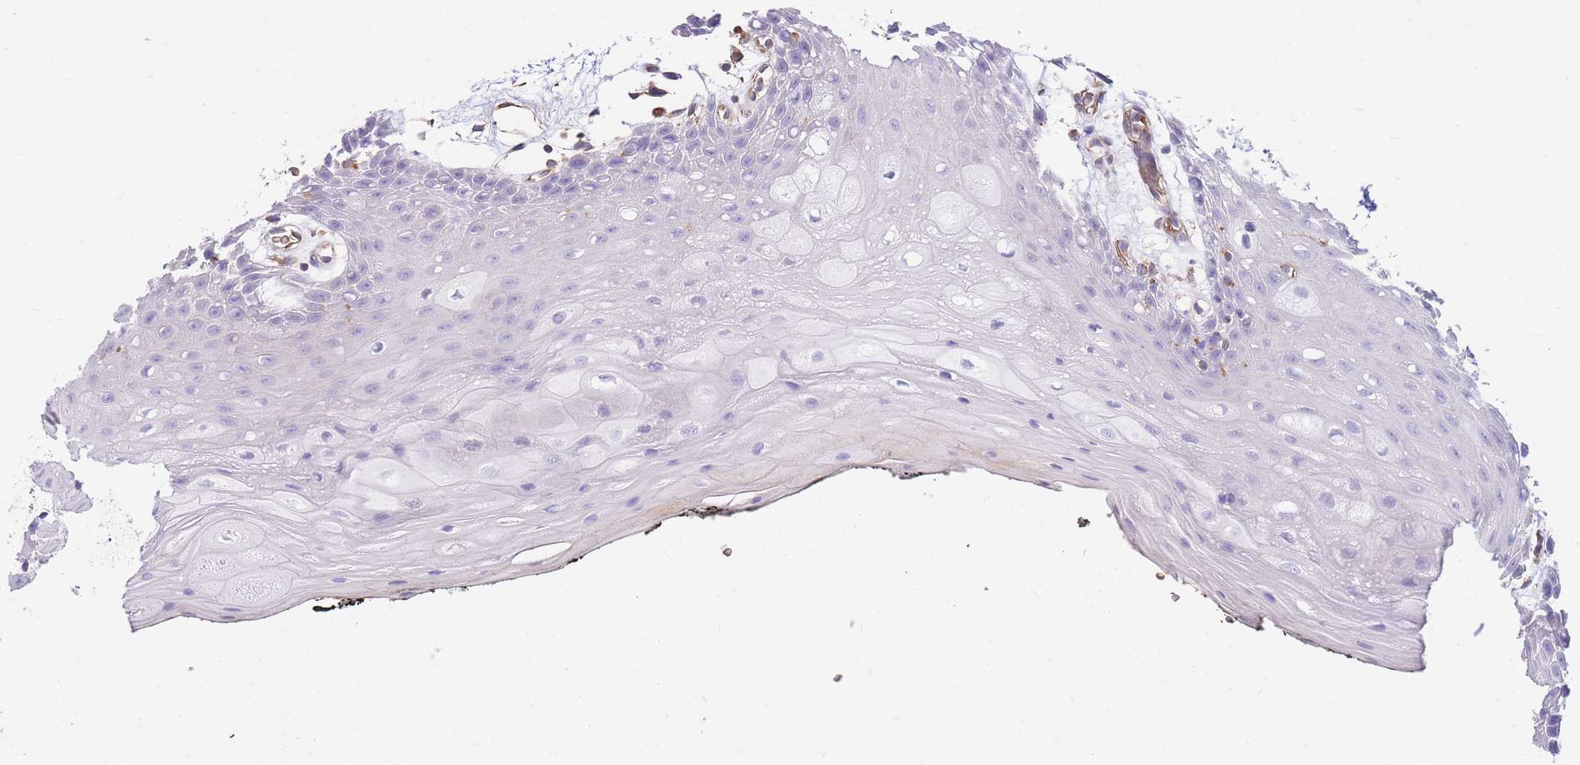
{"staining": {"intensity": "negative", "quantity": "none", "location": "none"}, "tissue": "oral mucosa", "cell_type": "Squamous epithelial cells", "image_type": "normal", "snomed": [{"axis": "morphology", "description": "Normal tissue, NOS"}, {"axis": "topography", "description": "Oral tissue"}, {"axis": "topography", "description": "Tounge, NOS"}], "caption": "Immunohistochemistry (IHC) micrograph of normal human oral mucosa stained for a protein (brown), which demonstrates no staining in squamous epithelial cells.", "gene": "ANKRD53", "patient": {"sex": "female", "age": 59}}